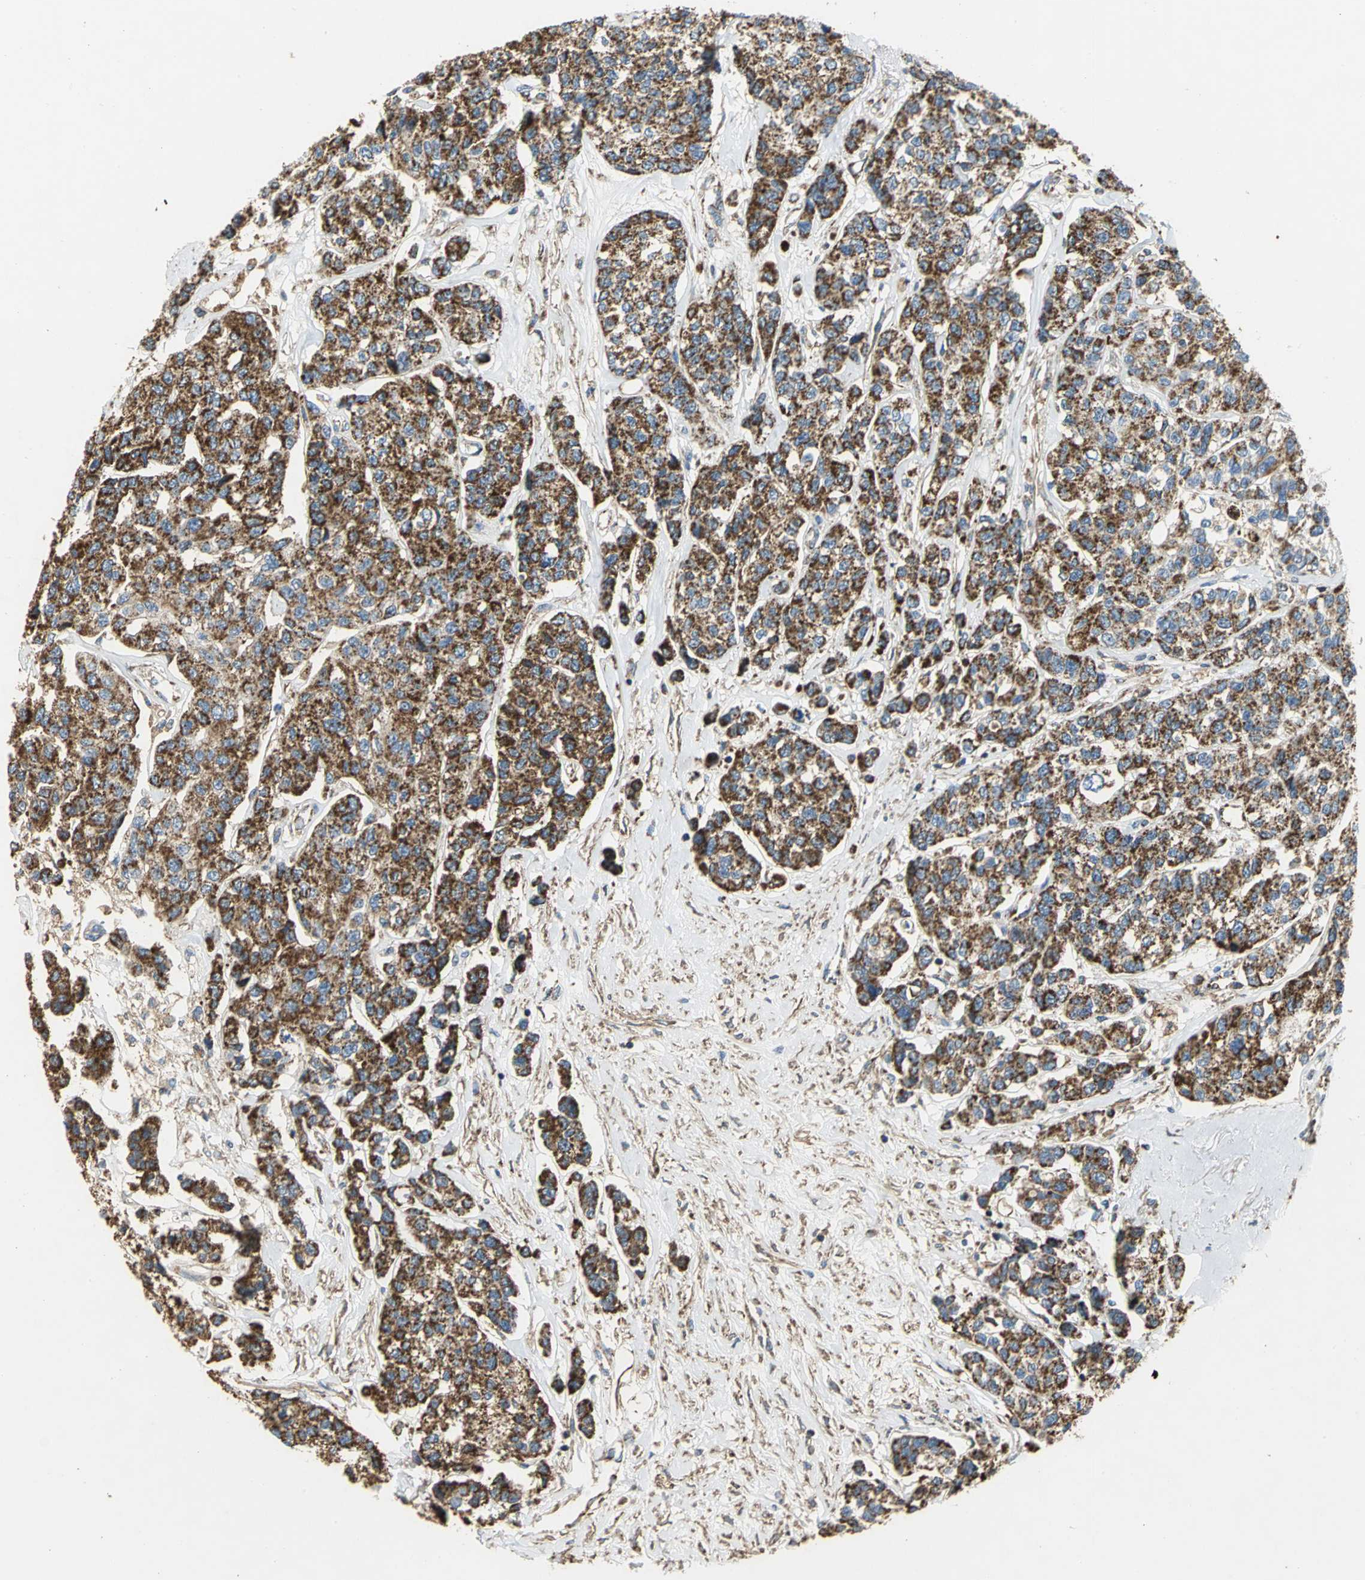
{"staining": {"intensity": "strong", "quantity": ">75%", "location": "cytoplasmic/membranous"}, "tissue": "breast cancer", "cell_type": "Tumor cells", "image_type": "cancer", "snomed": [{"axis": "morphology", "description": "Duct carcinoma"}, {"axis": "topography", "description": "Breast"}], "caption": "Breast cancer (intraductal carcinoma) tissue displays strong cytoplasmic/membranous staining in approximately >75% of tumor cells", "gene": "NDUFB5", "patient": {"sex": "female", "age": 51}}